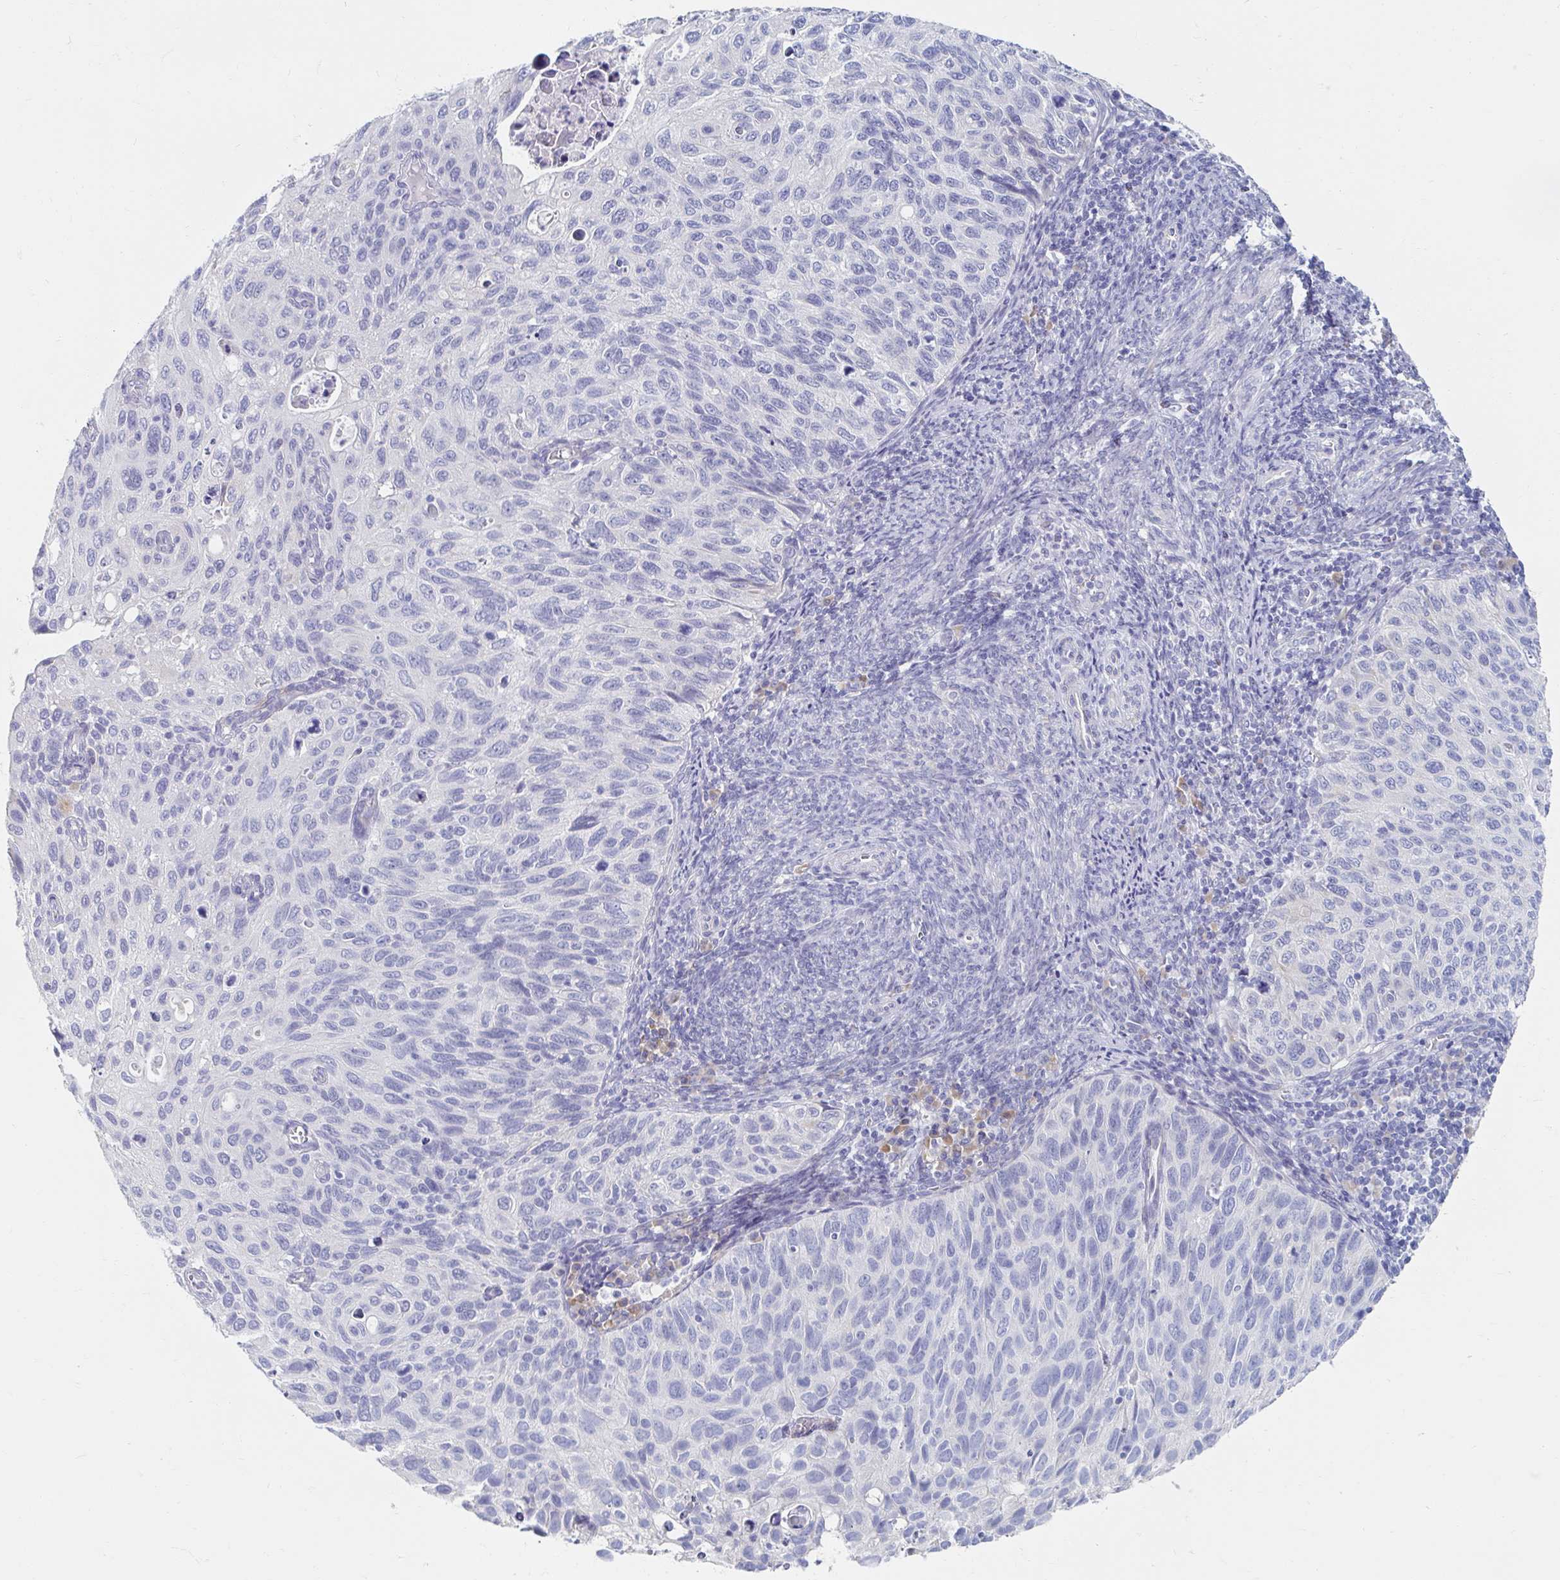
{"staining": {"intensity": "negative", "quantity": "none", "location": "none"}, "tissue": "cervical cancer", "cell_type": "Tumor cells", "image_type": "cancer", "snomed": [{"axis": "morphology", "description": "Squamous cell carcinoma, NOS"}, {"axis": "topography", "description": "Cervix"}], "caption": "This is a photomicrograph of immunohistochemistry staining of squamous cell carcinoma (cervical), which shows no staining in tumor cells.", "gene": "MYLK2", "patient": {"sex": "female", "age": 70}}